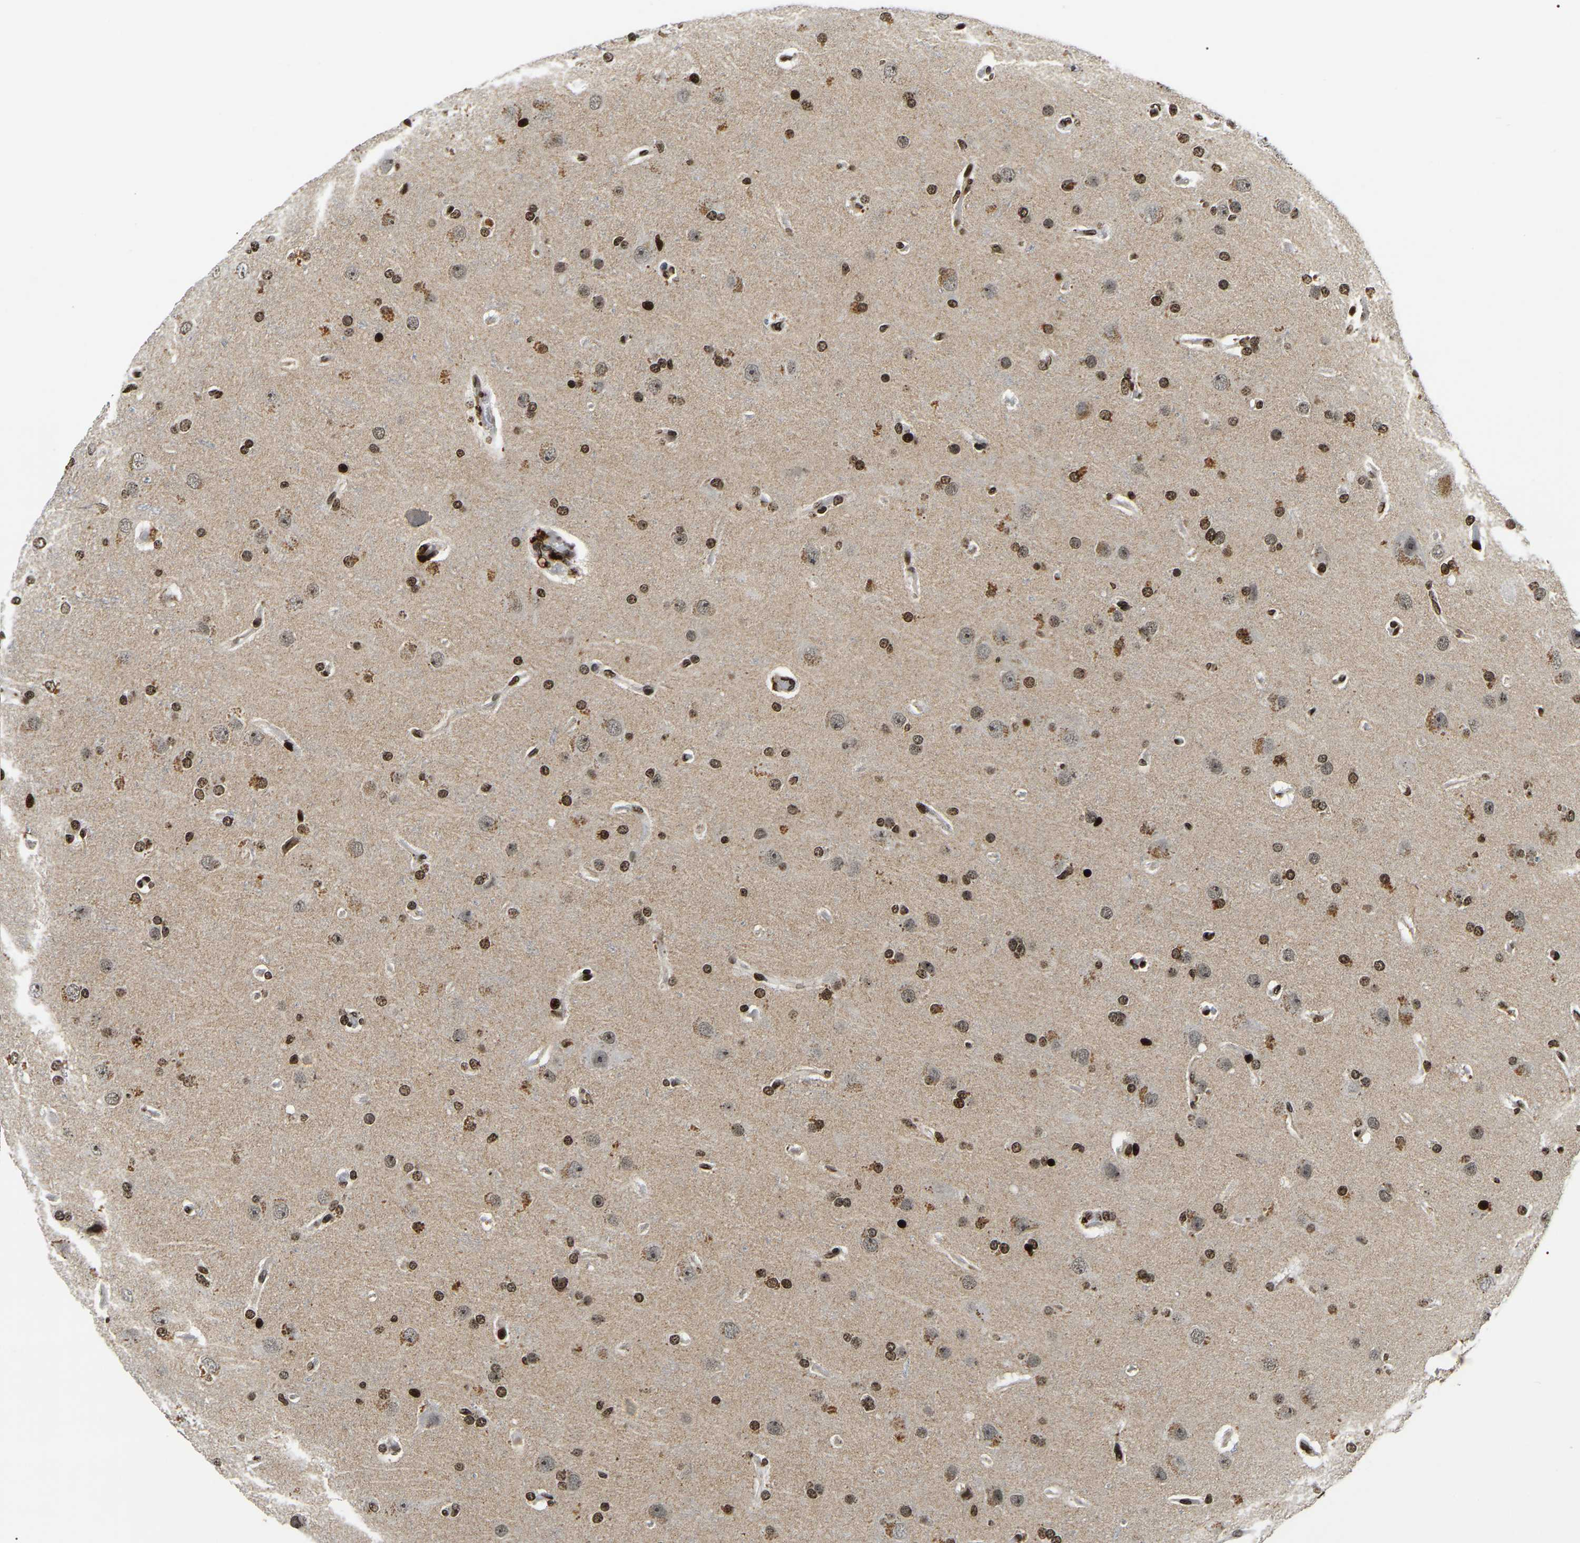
{"staining": {"intensity": "strong", "quantity": ">75%", "location": "nuclear"}, "tissue": "glioma", "cell_type": "Tumor cells", "image_type": "cancer", "snomed": [{"axis": "morphology", "description": "Glioma, malignant, High grade"}, {"axis": "topography", "description": "Brain"}], "caption": "Tumor cells reveal strong nuclear staining in about >75% of cells in glioma.", "gene": "LRRC61", "patient": {"sex": "female", "age": 58}}